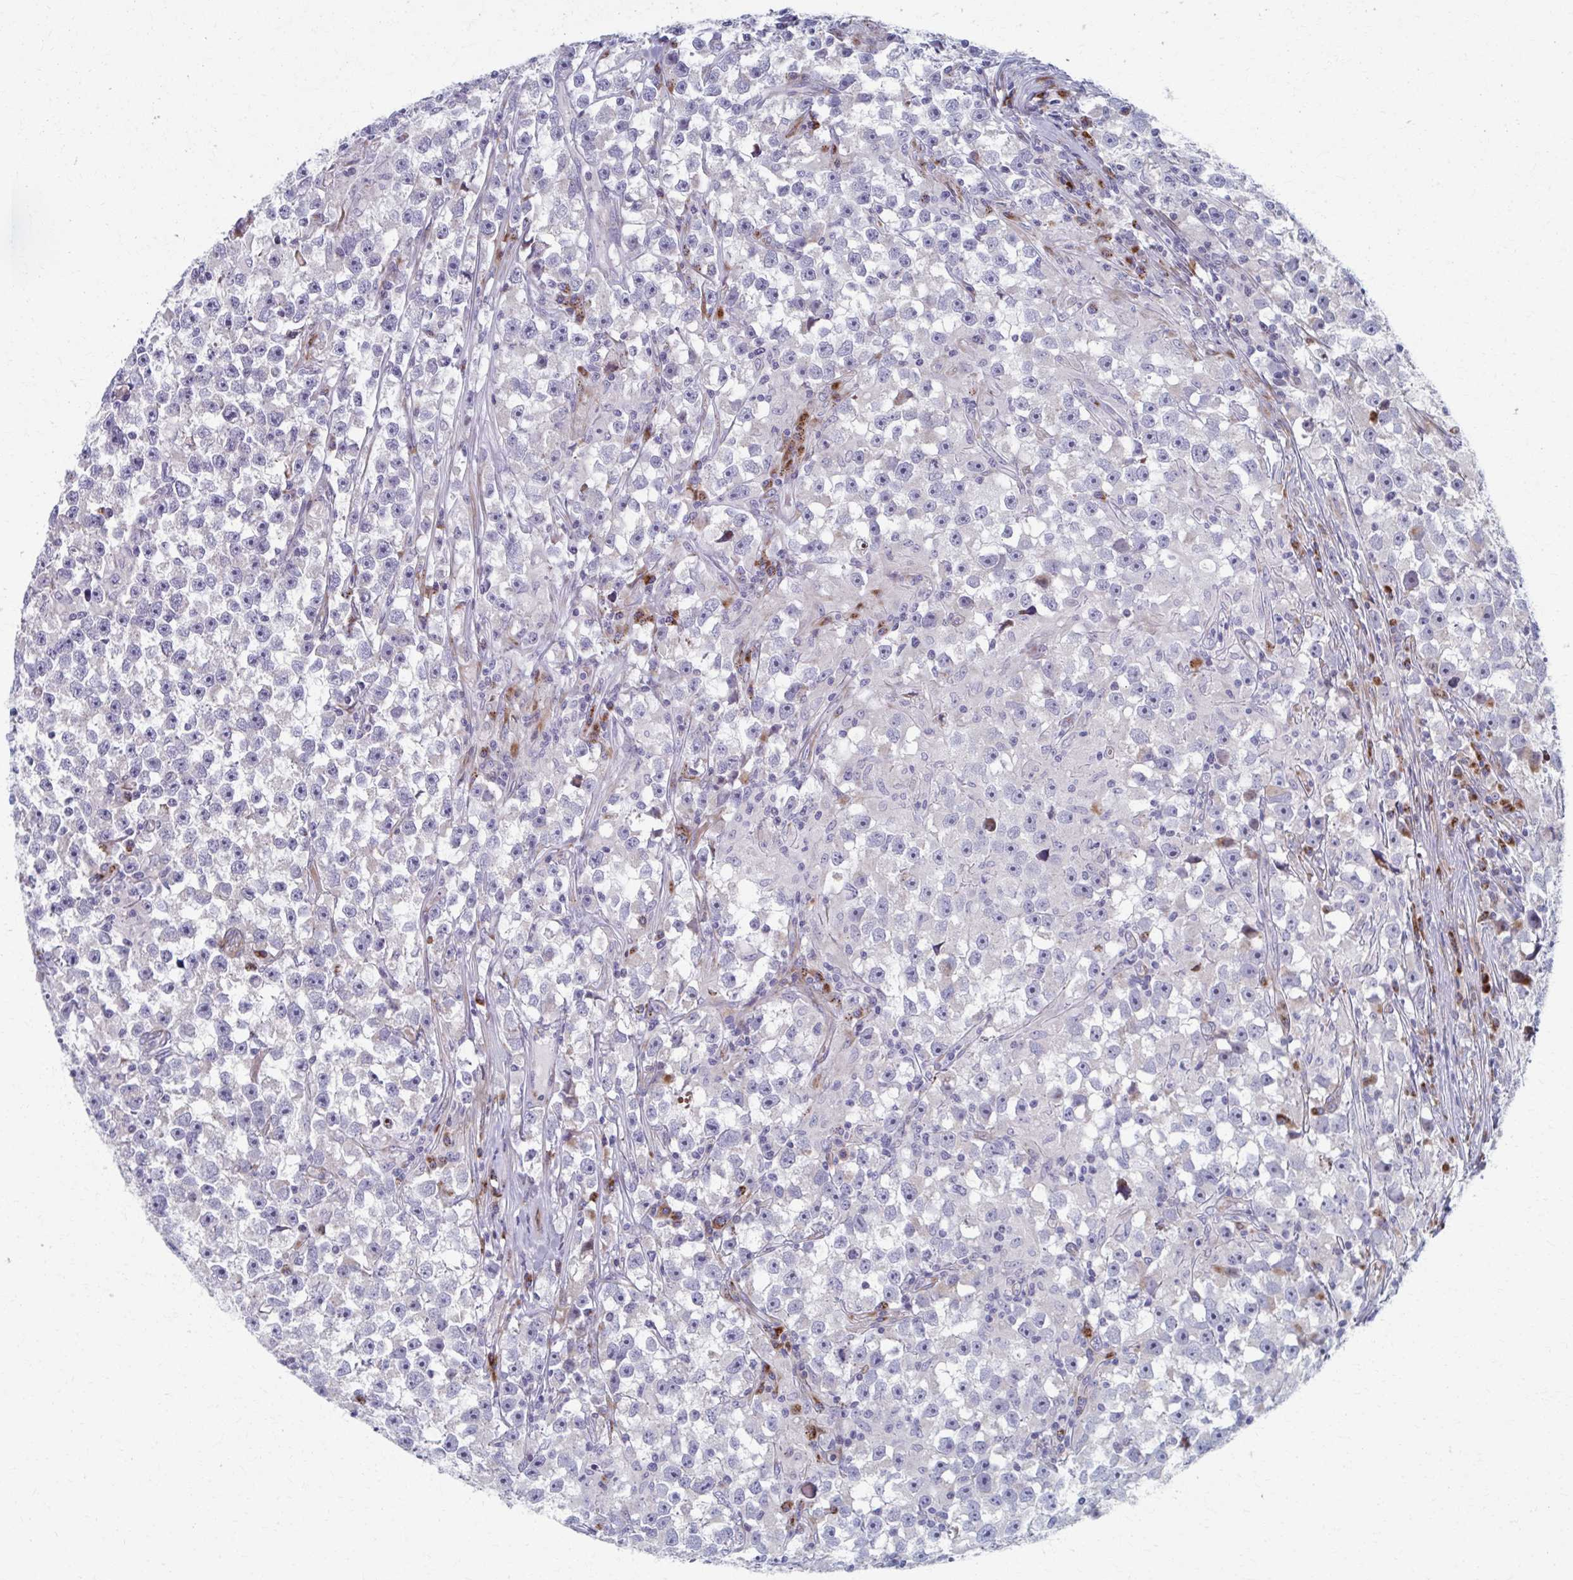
{"staining": {"intensity": "negative", "quantity": "none", "location": "none"}, "tissue": "testis cancer", "cell_type": "Tumor cells", "image_type": "cancer", "snomed": [{"axis": "morphology", "description": "Seminoma, NOS"}, {"axis": "topography", "description": "Testis"}], "caption": "DAB immunohistochemical staining of testis seminoma displays no significant positivity in tumor cells.", "gene": "OLFM2", "patient": {"sex": "male", "age": 33}}